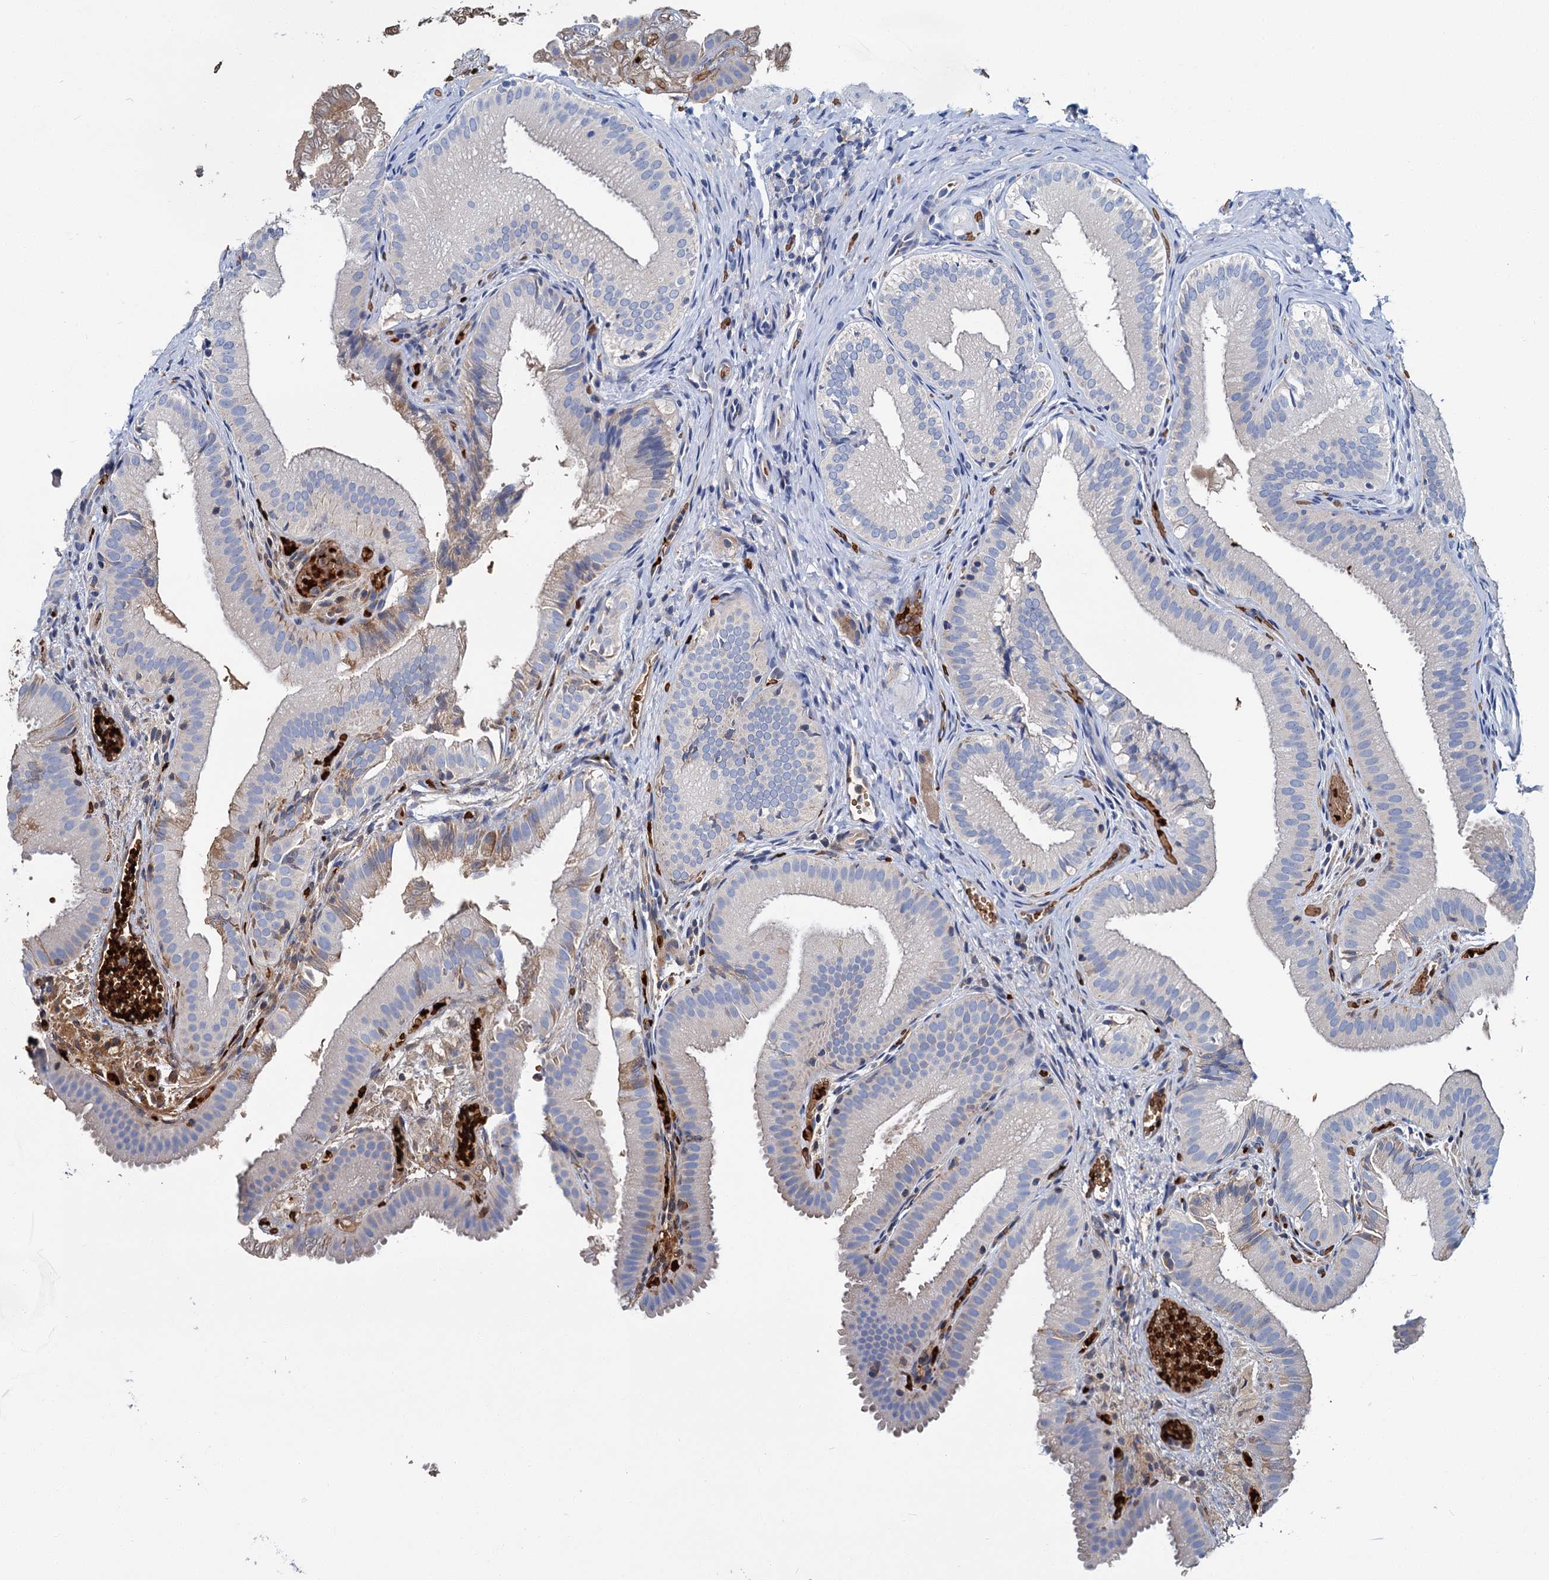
{"staining": {"intensity": "weak", "quantity": "<25%", "location": "cytoplasmic/membranous"}, "tissue": "gallbladder", "cell_type": "Glandular cells", "image_type": "normal", "snomed": [{"axis": "morphology", "description": "Normal tissue, NOS"}, {"axis": "topography", "description": "Gallbladder"}], "caption": "This image is of unremarkable gallbladder stained with immunohistochemistry to label a protein in brown with the nuclei are counter-stained blue. There is no positivity in glandular cells. The staining was performed using DAB (3,3'-diaminobenzidine) to visualize the protein expression in brown, while the nuclei were stained in blue with hematoxylin (Magnification: 20x).", "gene": "ATG2A", "patient": {"sex": "female", "age": 30}}